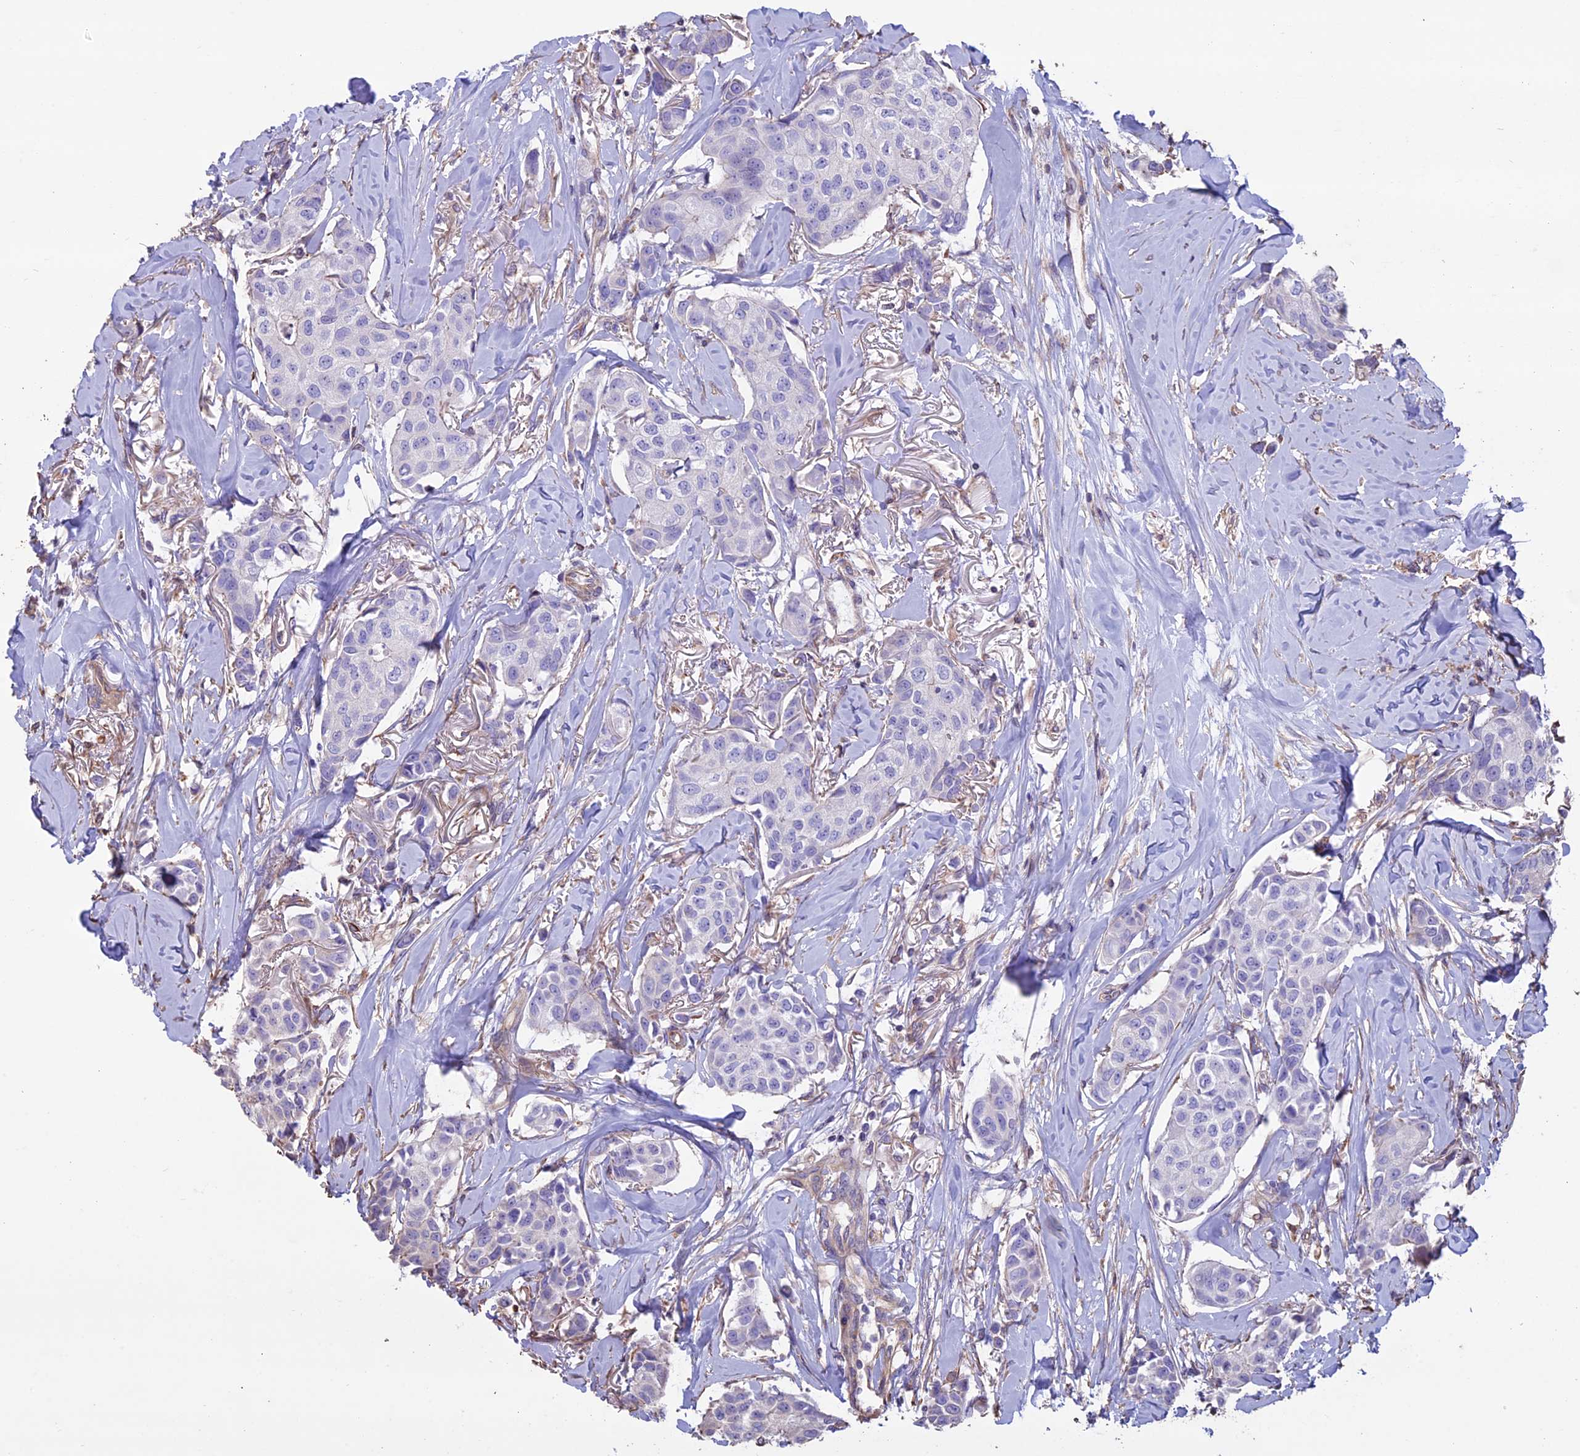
{"staining": {"intensity": "negative", "quantity": "none", "location": "none"}, "tissue": "breast cancer", "cell_type": "Tumor cells", "image_type": "cancer", "snomed": [{"axis": "morphology", "description": "Duct carcinoma"}, {"axis": "topography", "description": "Breast"}], "caption": "Protein analysis of invasive ductal carcinoma (breast) reveals no significant staining in tumor cells.", "gene": "CCDC148", "patient": {"sex": "female", "age": 80}}